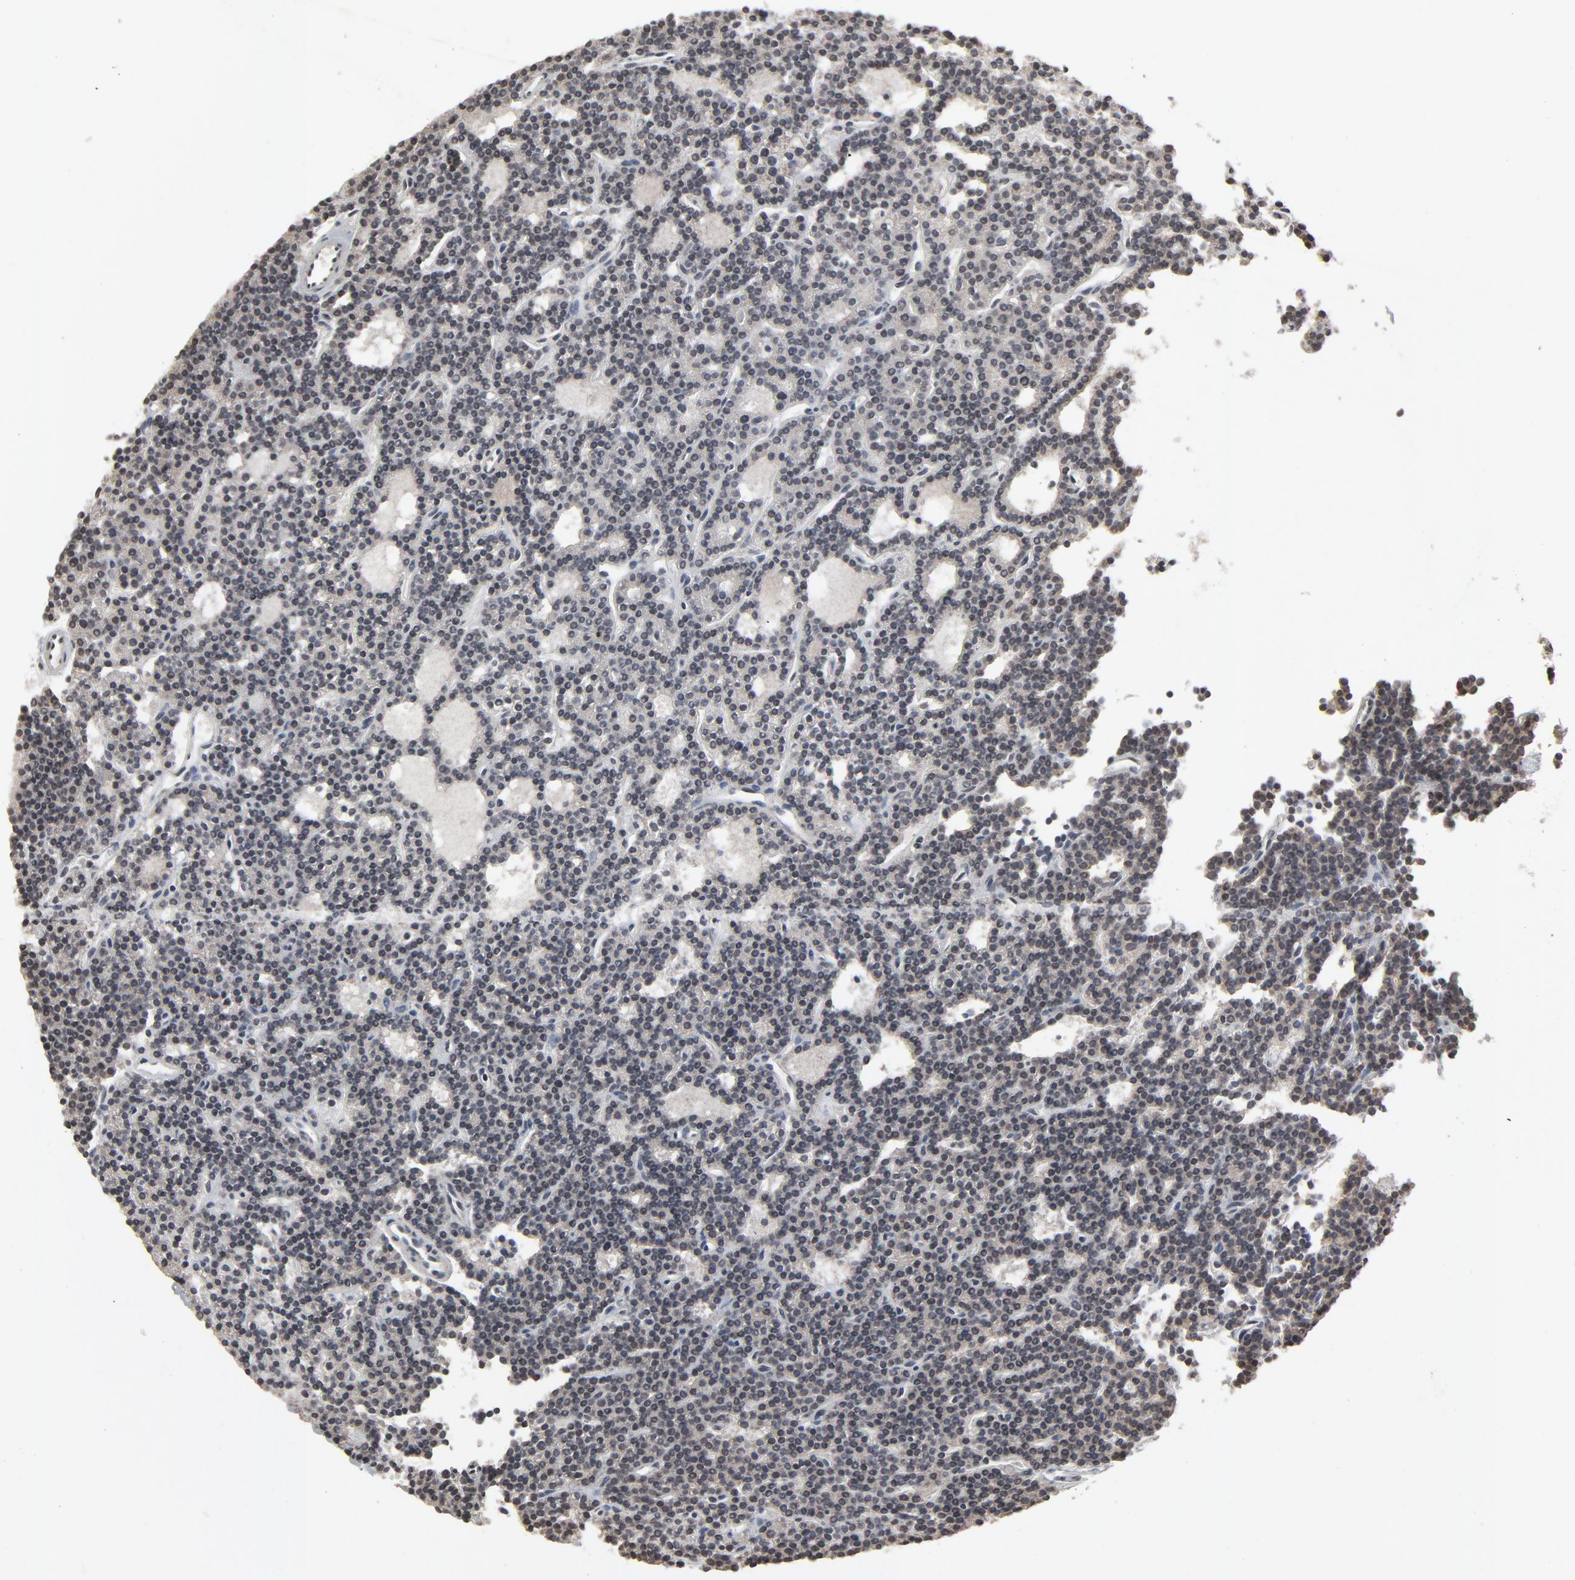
{"staining": {"intensity": "weak", "quantity": "<25%", "location": "cytoplasmic/membranous,nuclear"}, "tissue": "parathyroid gland", "cell_type": "Glandular cells", "image_type": "normal", "snomed": [{"axis": "morphology", "description": "Normal tissue, NOS"}, {"axis": "topography", "description": "Parathyroid gland"}], "caption": "This histopathology image is of normal parathyroid gland stained with immunohistochemistry to label a protein in brown with the nuclei are counter-stained blue. There is no expression in glandular cells. (Stains: DAB (3,3'-diaminobenzidine) immunohistochemistry (IHC) with hematoxylin counter stain, Microscopy: brightfield microscopy at high magnification).", "gene": "POM121", "patient": {"sex": "female", "age": 45}}